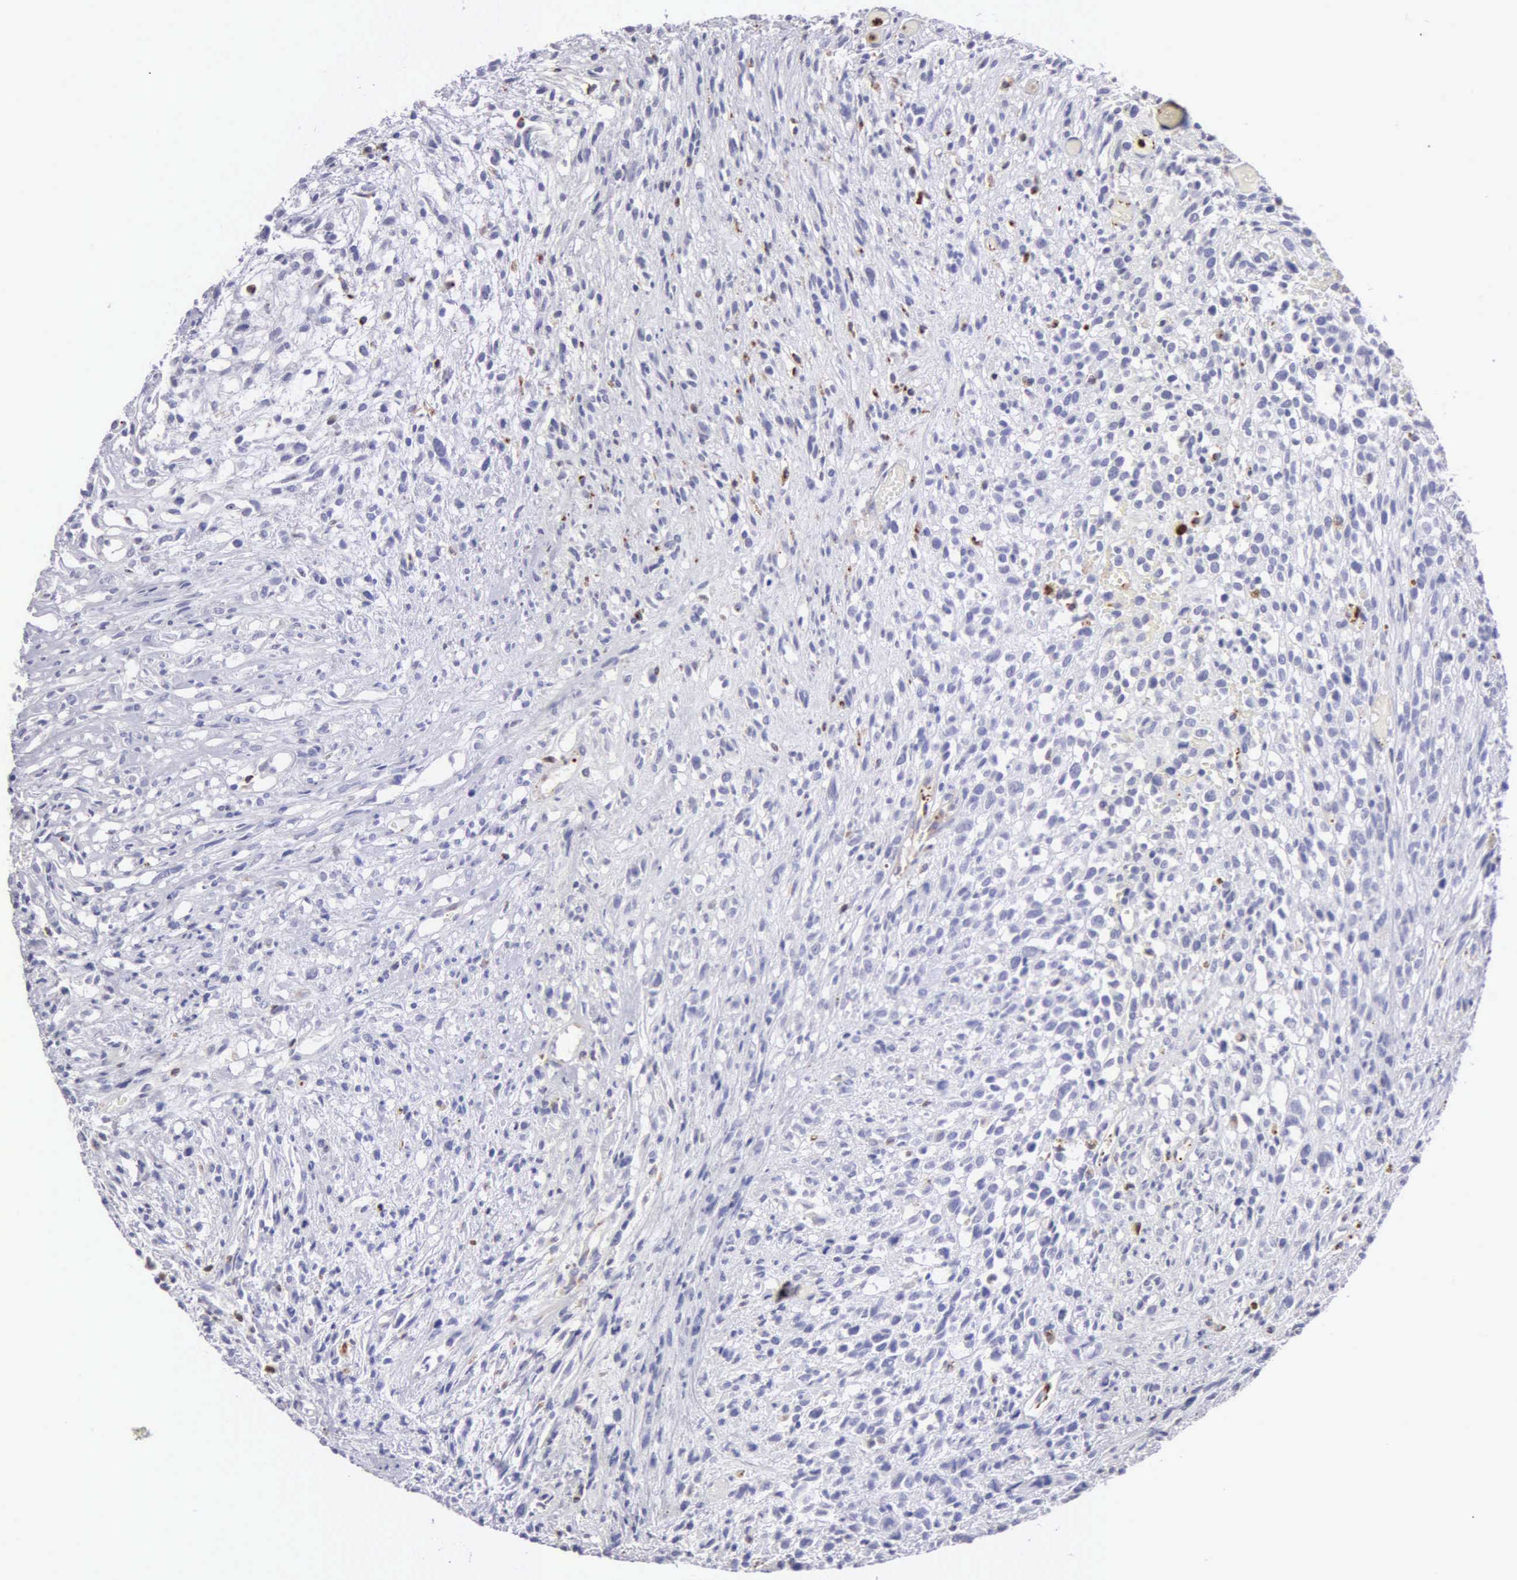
{"staining": {"intensity": "negative", "quantity": "none", "location": "none"}, "tissue": "glioma", "cell_type": "Tumor cells", "image_type": "cancer", "snomed": [{"axis": "morphology", "description": "Glioma, malignant, High grade"}, {"axis": "topography", "description": "Brain"}], "caption": "Immunohistochemical staining of malignant glioma (high-grade) exhibits no significant expression in tumor cells. (Brightfield microscopy of DAB (3,3'-diaminobenzidine) immunohistochemistry (IHC) at high magnification).", "gene": "SRGN", "patient": {"sex": "male", "age": 66}}